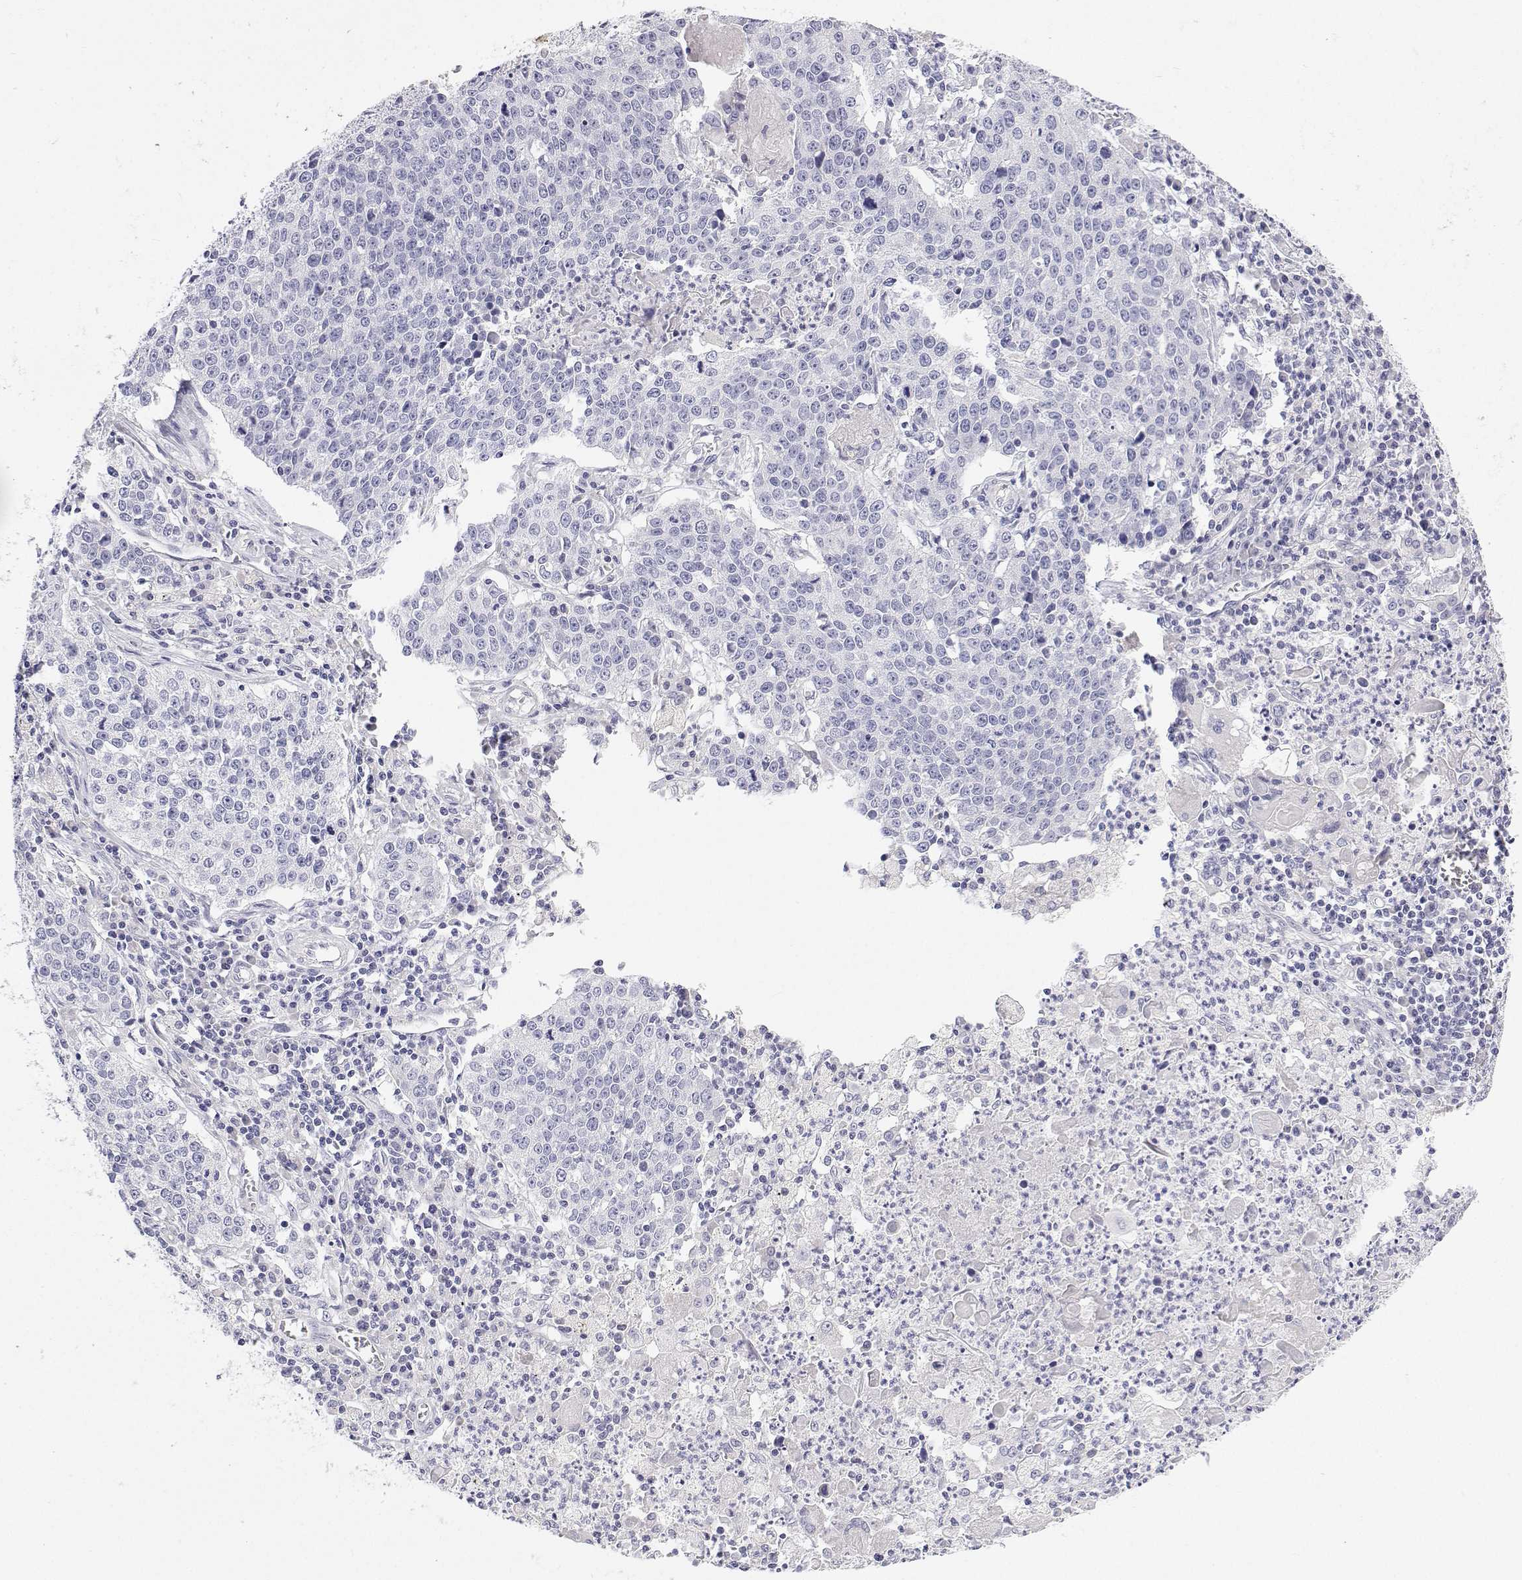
{"staining": {"intensity": "negative", "quantity": "none", "location": "none"}, "tissue": "lung cancer", "cell_type": "Tumor cells", "image_type": "cancer", "snomed": [{"axis": "morphology", "description": "Squamous cell carcinoma, NOS"}, {"axis": "morphology", "description": "Squamous cell carcinoma, metastatic, NOS"}, {"axis": "topography", "description": "Lung"}, {"axis": "topography", "description": "Pleura, NOS"}], "caption": "Protein analysis of squamous cell carcinoma (lung) shows no significant positivity in tumor cells.", "gene": "ANKRD65", "patient": {"sex": "male", "age": 72}}